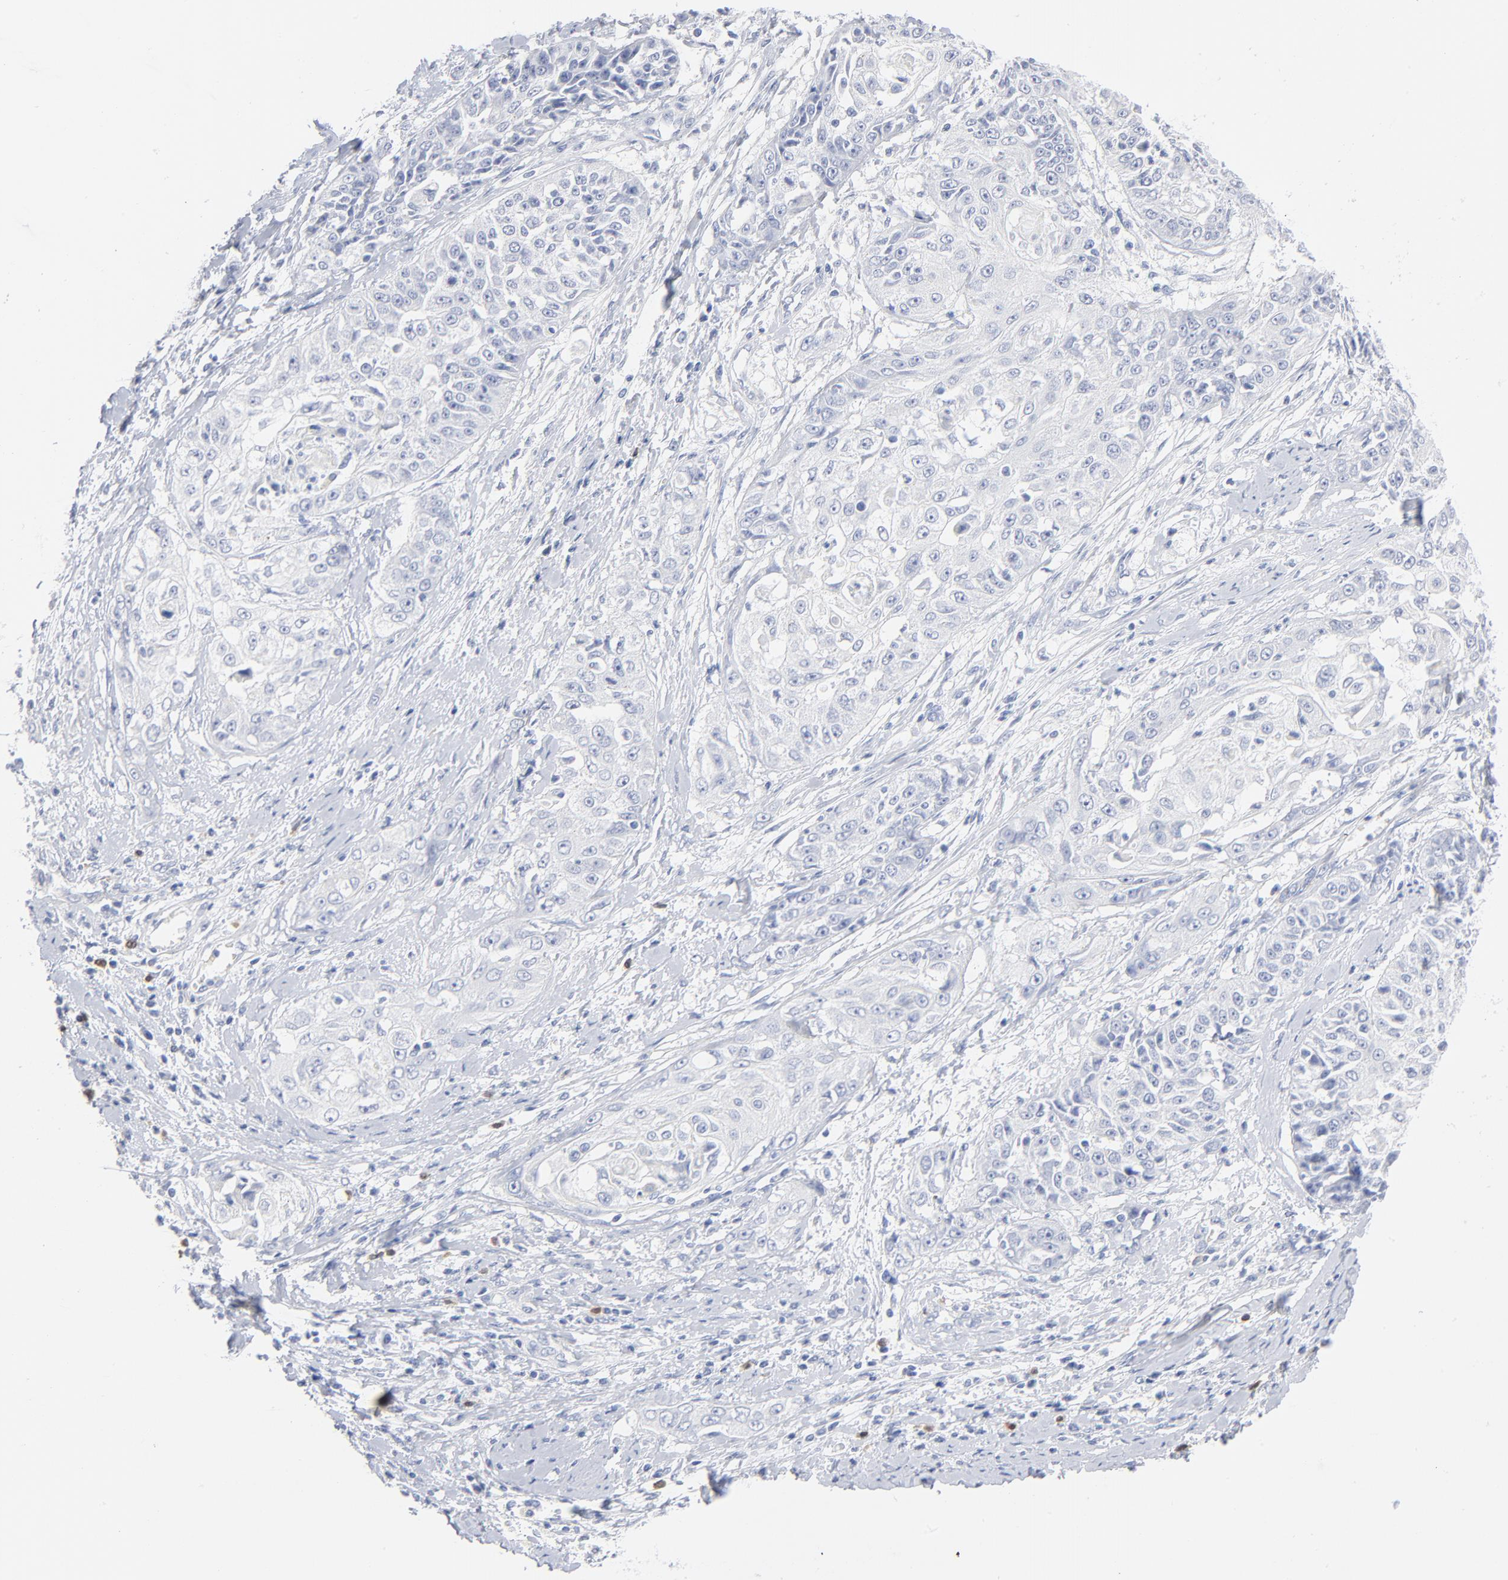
{"staining": {"intensity": "negative", "quantity": "none", "location": "none"}, "tissue": "cervical cancer", "cell_type": "Tumor cells", "image_type": "cancer", "snomed": [{"axis": "morphology", "description": "Squamous cell carcinoma, NOS"}, {"axis": "topography", "description": "Cervix"}], "caption": "Immunohistochemistry micrograph of neoplastic tissue: cervical cancer stained with DAB reveals no significant protein expression in tumor cells. The staining is performed using DAB brown chromogen with nuclei counter-stained in using hematoxylin.", "gene": "AGTR1", "patient": {"sex": "female", "age": 64}}